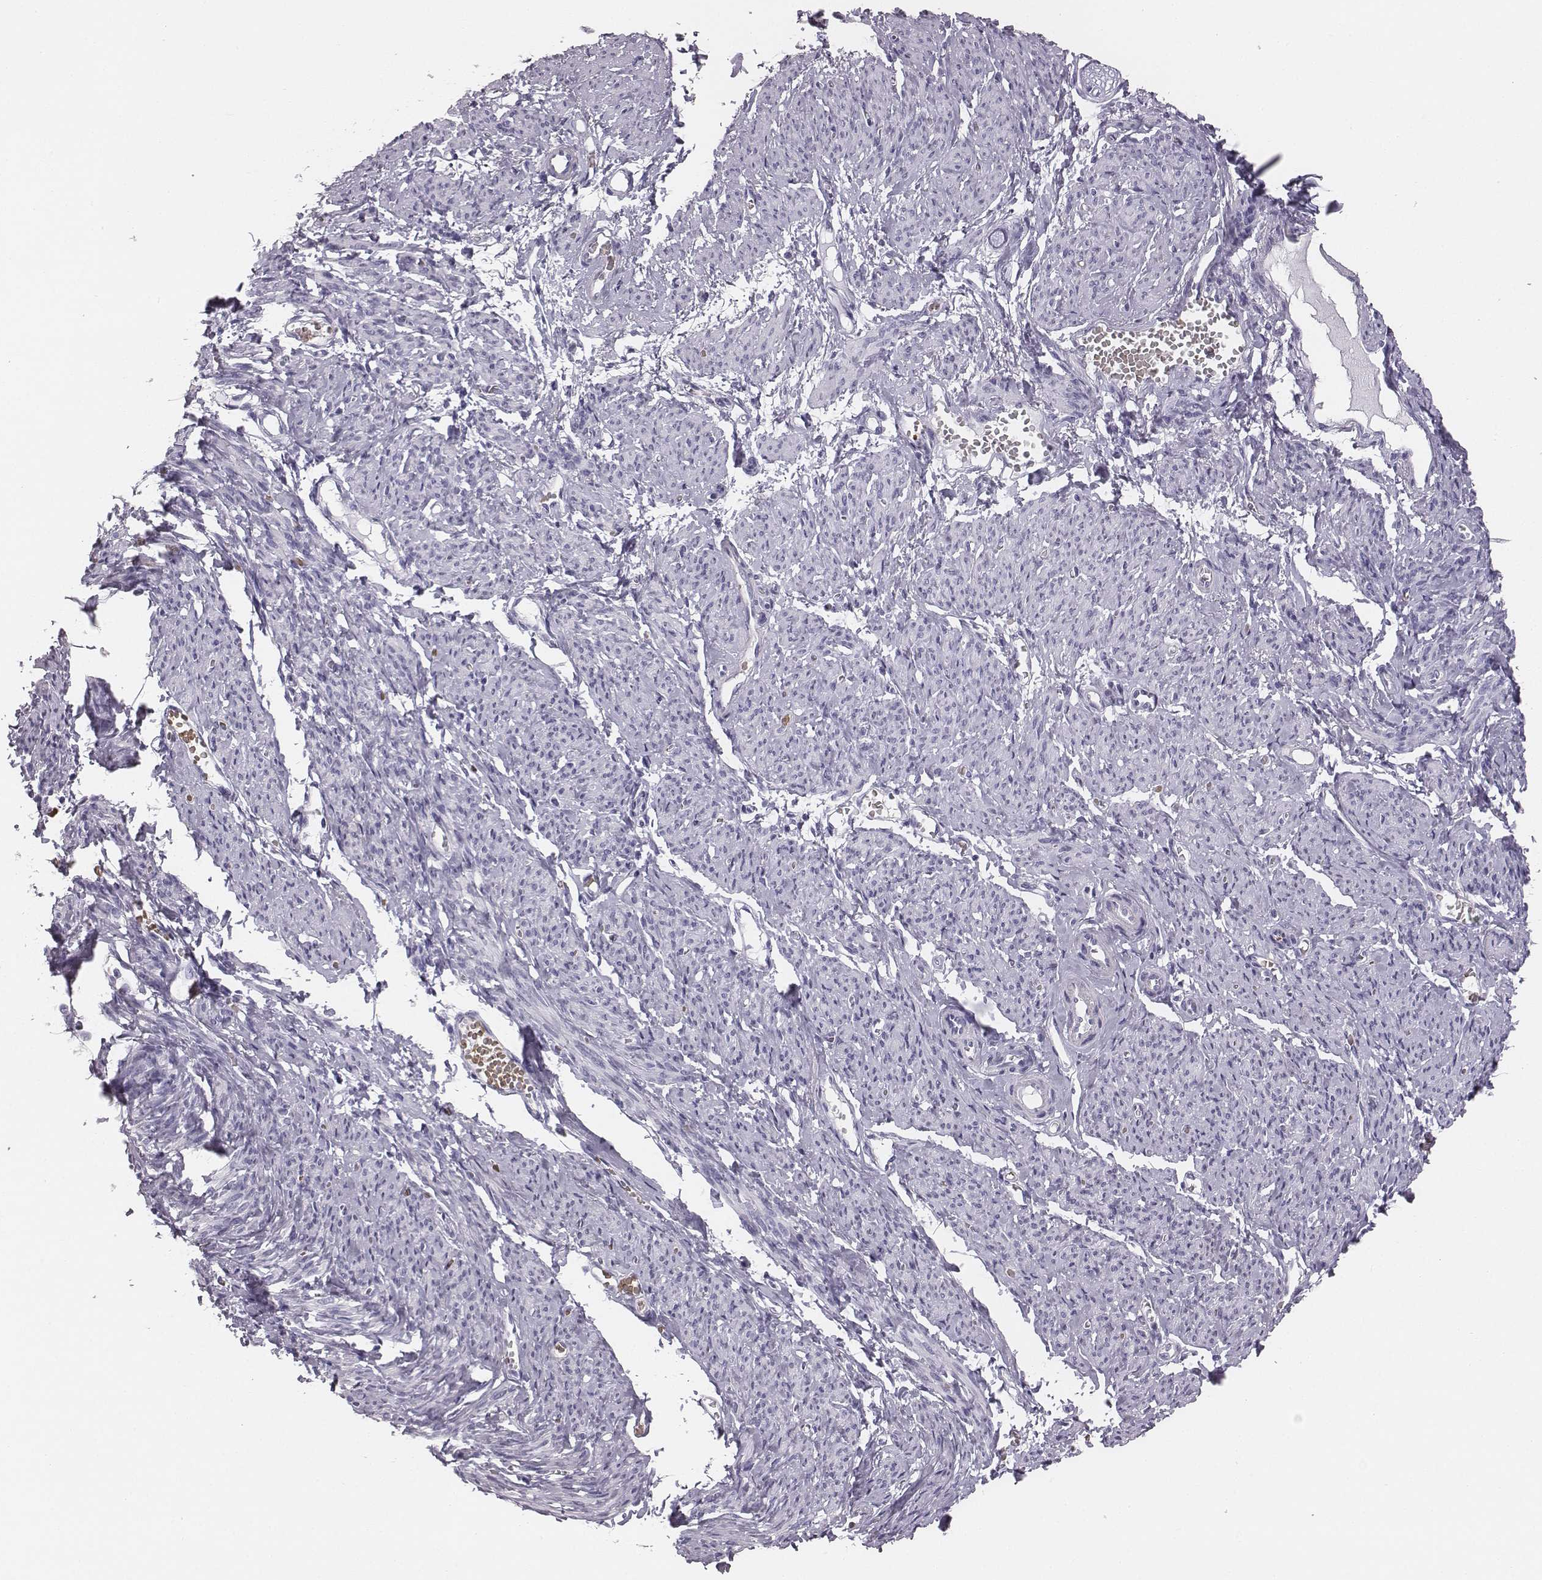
{"staining": {"intensity": "negative", "quantity": "none", "location": "none"}, "tissue": "smooth muscle", "cell_type": "Smooth muscle cells", "image_type": "normal", "snomed": [{"axis": "morphology", "description": "Normal tissue, NOS"}, {"axis": "topography", "description": "Smooth muscle"}], "caption": "High power microscopy photomicrograph of an immunohistochemistry (IHC) histopathology image of benign smooth muscle, revealing no significant staining in smooth muscle cells. (DAB immunohistochemistry with hematoxylin counter stain).", "gene": "HBZ", "patient": {"sex": "female", "age": 65}}